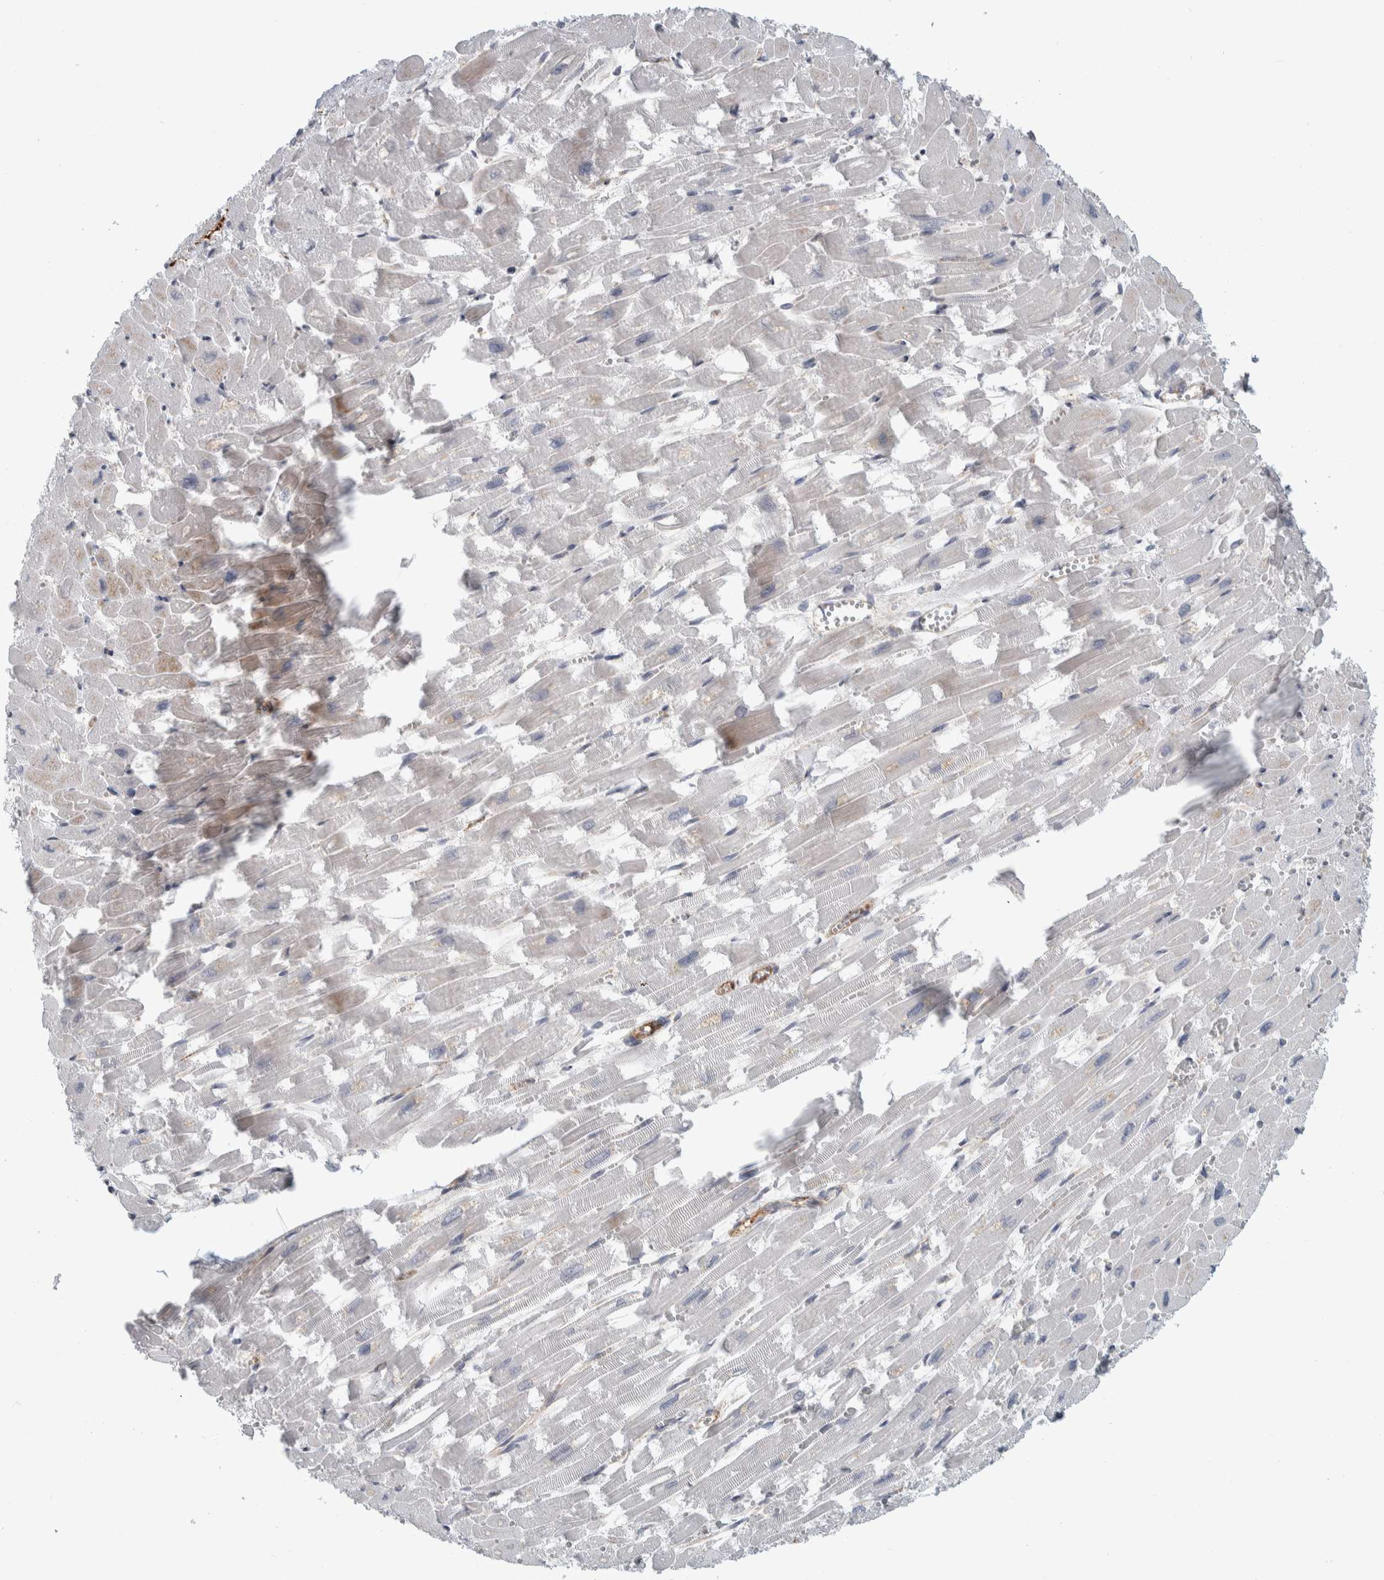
{"staining": {"intensity": "strong", "quantity": "<25%", "location": "cytoplasmic/membranous"}, "tissue": "heart muscle", "cell_type": "Cardiomyocytes", "image_type": "normal", "snomed": [{"axis": "morphology", "description": "Normal tissue, NOS"}, {"axis": "topography", "description": "Heart"}], "caption": "A high-resolution image shows immunohistochemistry staining of benign heart muscle, which reveals strong cytoplasmic/membranous staining in approximately <25% of cardiomyocytes. (Brightfield microscopy of DAB IHC at high magnification).", "gene": "MSL1", "patient": {"sex": "male", "age": 54}}